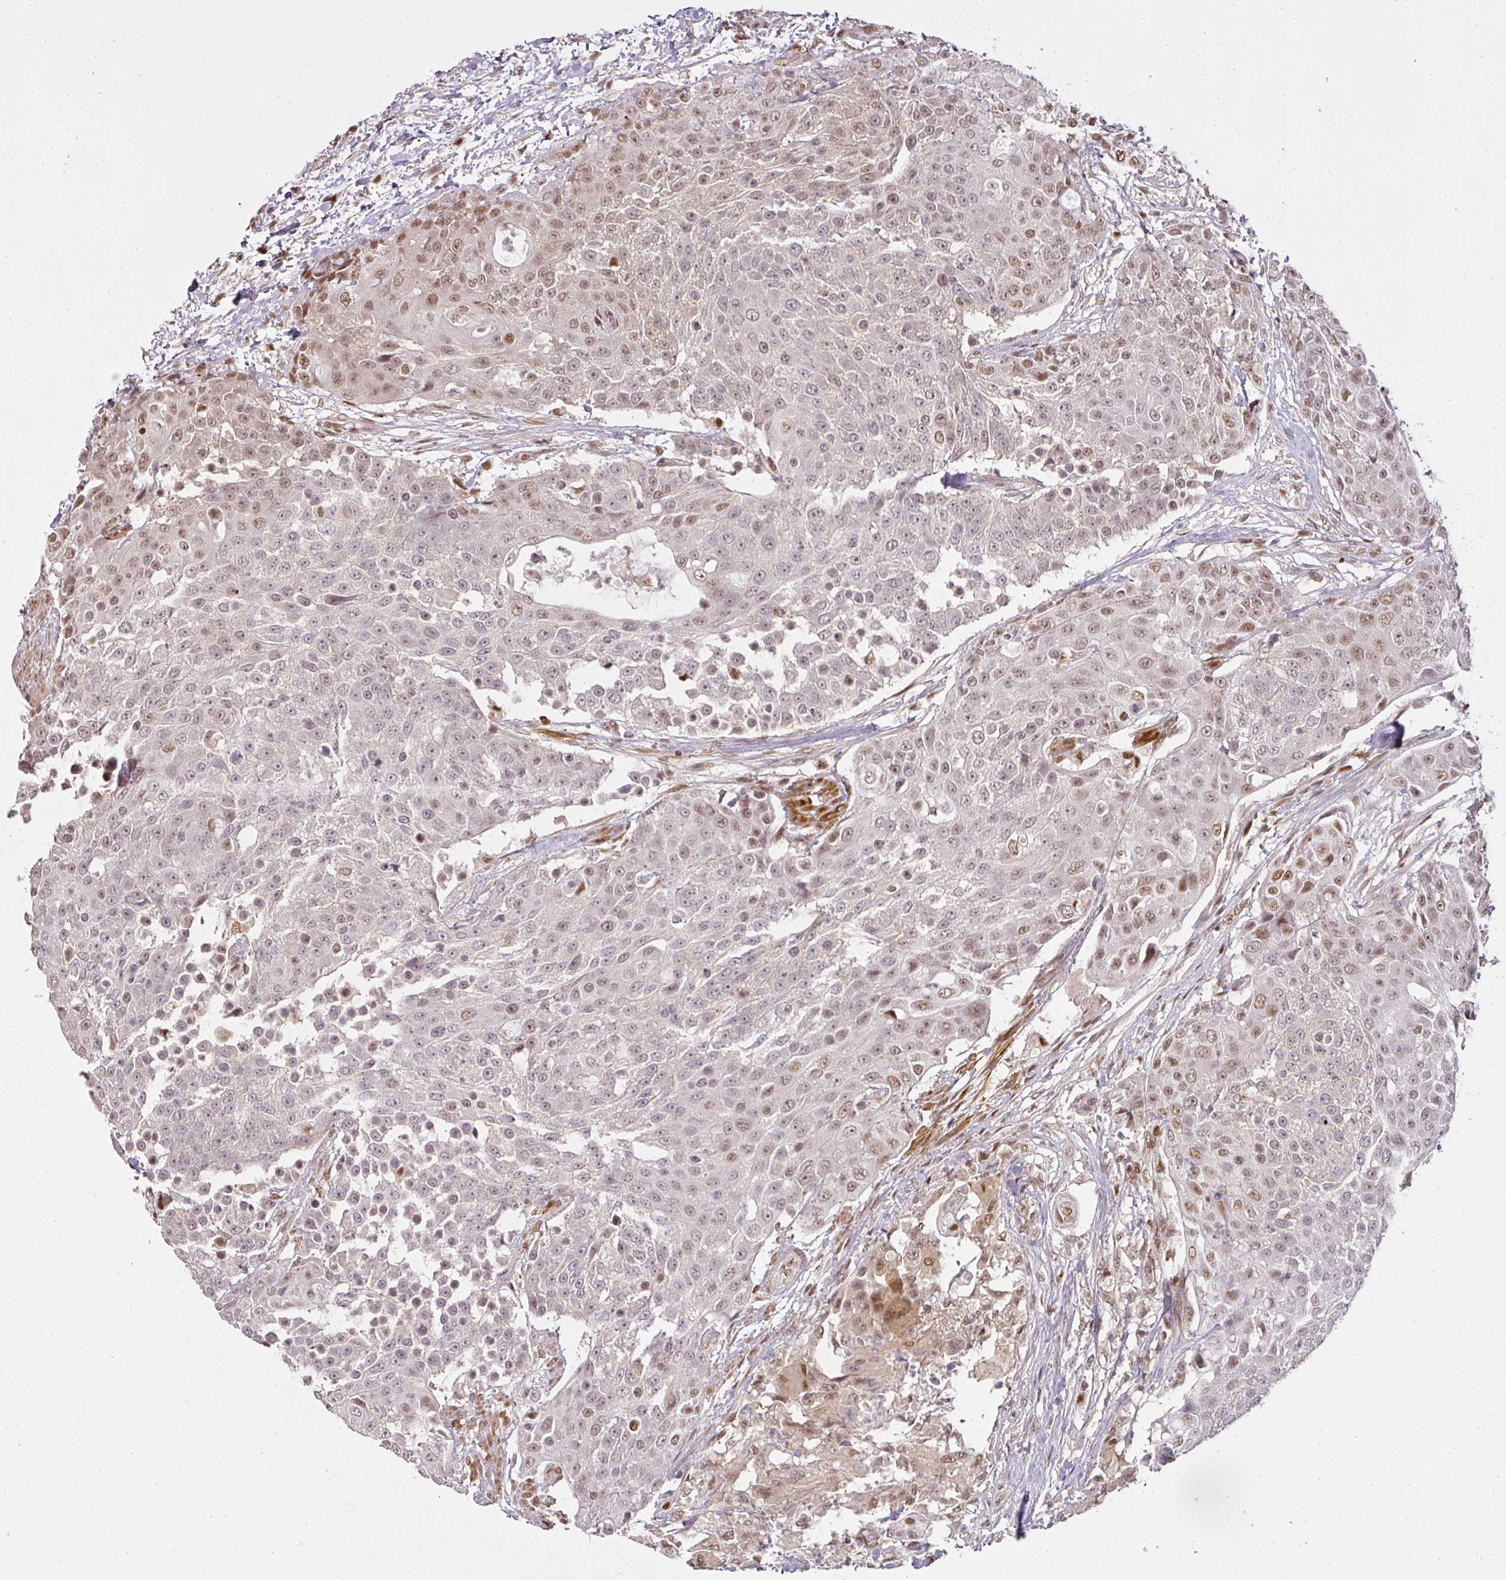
{"staining": {"intensity": "moderate", "quantity": "25%-75%", "location": "nuclear"}, "tissue": "urothelial cancer", "cell_type": "Tumor cells", "image_type": "cancer", "snomed": [{"axis": "morphology", "description": "Urothelial carcinoma, High grade"}, {"axis": "topography", "description": "Urinary bladder"}], "caption": "High-grade urothelial carcinoma stained for a protein exhibits moderate nuclear positivity in tumor cells.", "gene": "GPRIN2", "patient": {"sex": "female", "age": 63}}